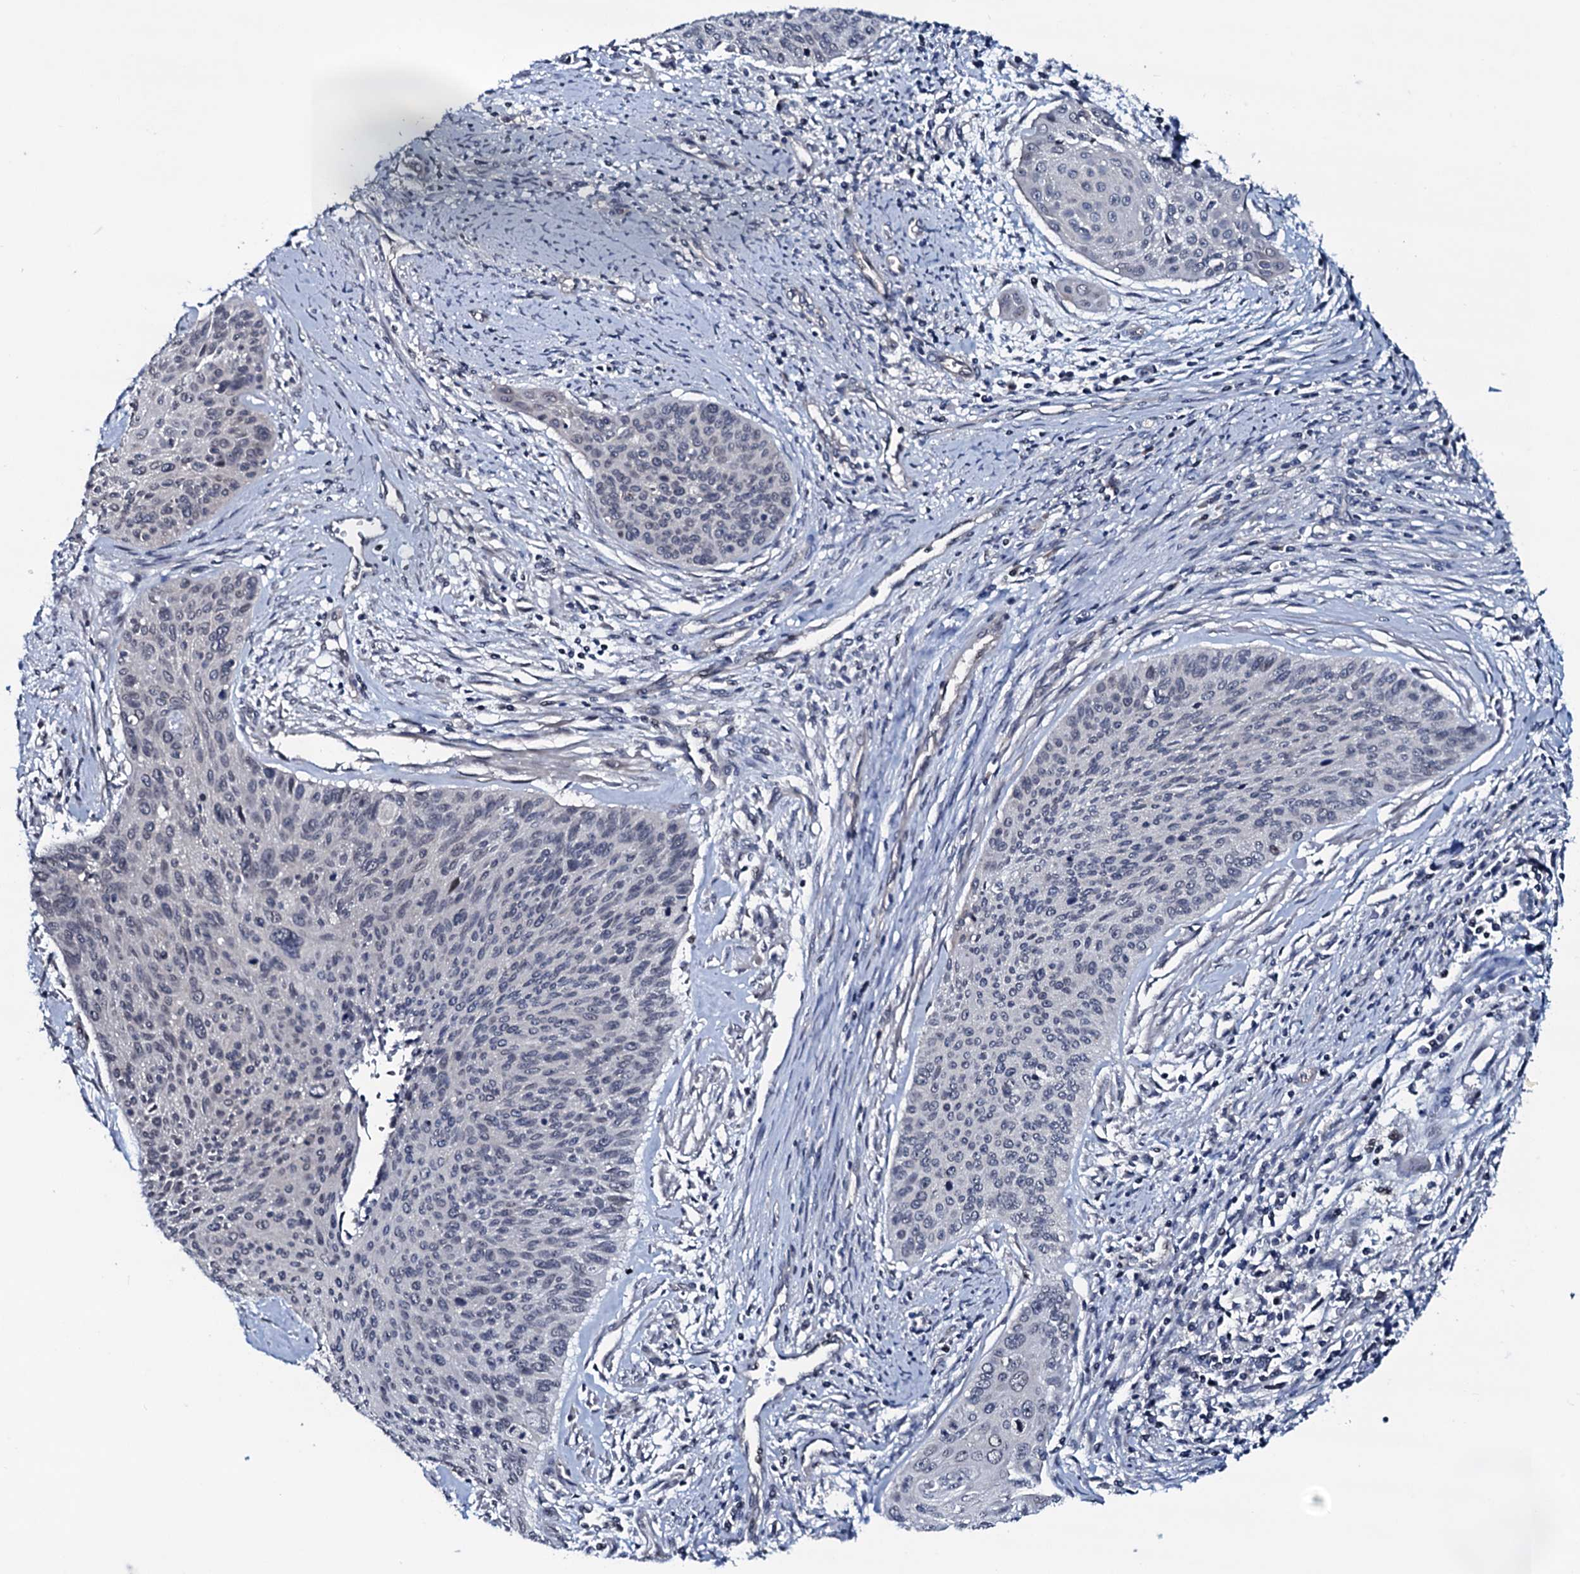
{"staining": {"intensity": "negative", "quantity": "none", "location": "none"}, "tissue": "cervical cancer", "cell_type": "Tumor cells", "image_type": "cancer", "snomed": [{"axis": "morphology", "description": "Squamous cell carcinoma, NOS"}, {"axis": "topography", "description": "Cervix"}], "caption": "The micrograph exhibits no significant positivity in tumor cells of cervical cancer. Nuclei are stained in blue.", "gene": "OGFOD2", "patient": {"sex": "female", "age": 55}}